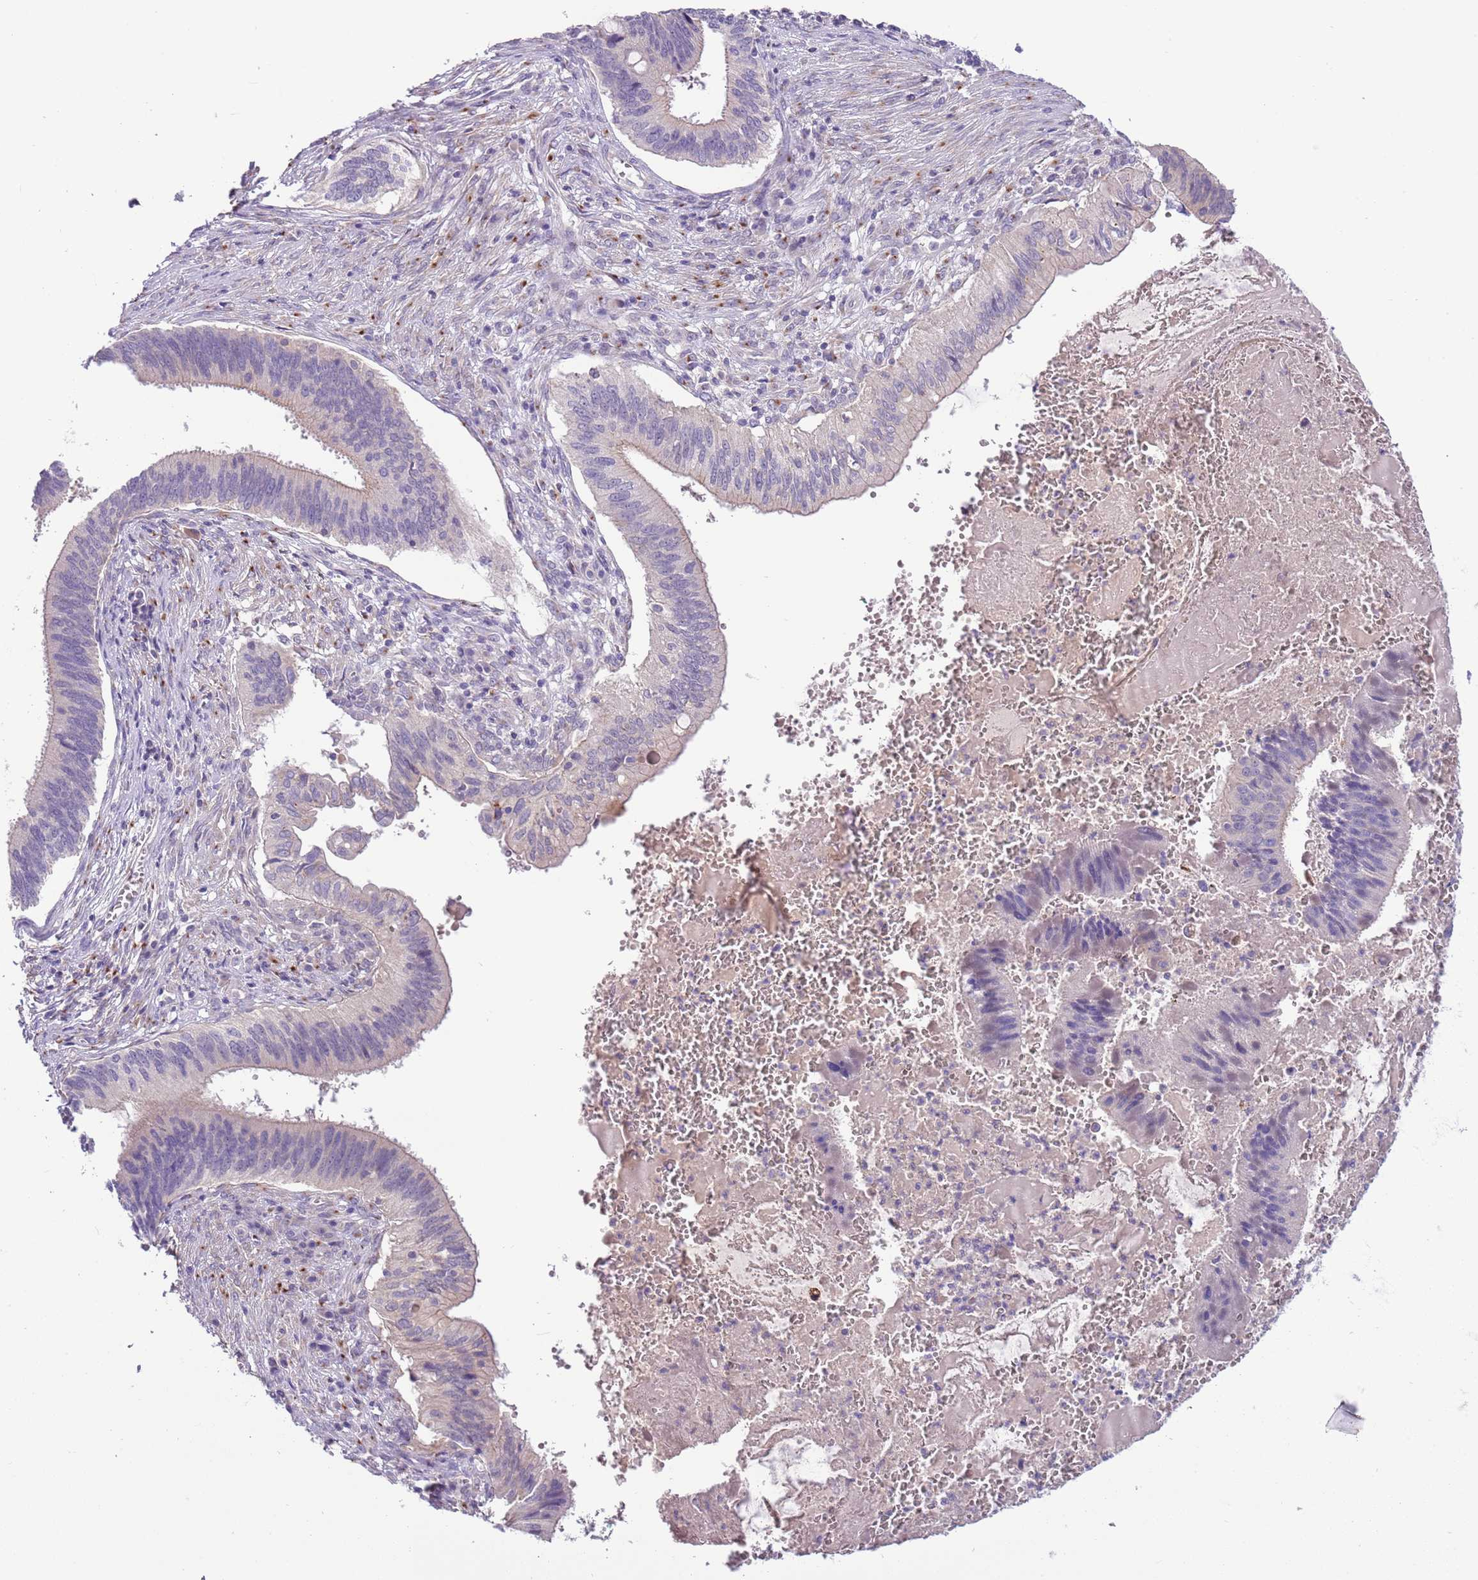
{"staining": {"intensity": "negative", "quantity": "none", "location": "none"}, "tissue": "cervical cancer", "cell_type": "Tumor cells", "image_type": "cancer", "snomed": [{"axis": "morphology", "description": "Adenocarcinoma, NOS"}, {"axis": "topography", "description": "Cervix"}], "caption": "Micrograph shows no protein staining in tumor cells of cervical cancer (adenocarcinoma) tissue.", "gene": "CFAP73", "patient": {"sex": "female", "age": 42}}